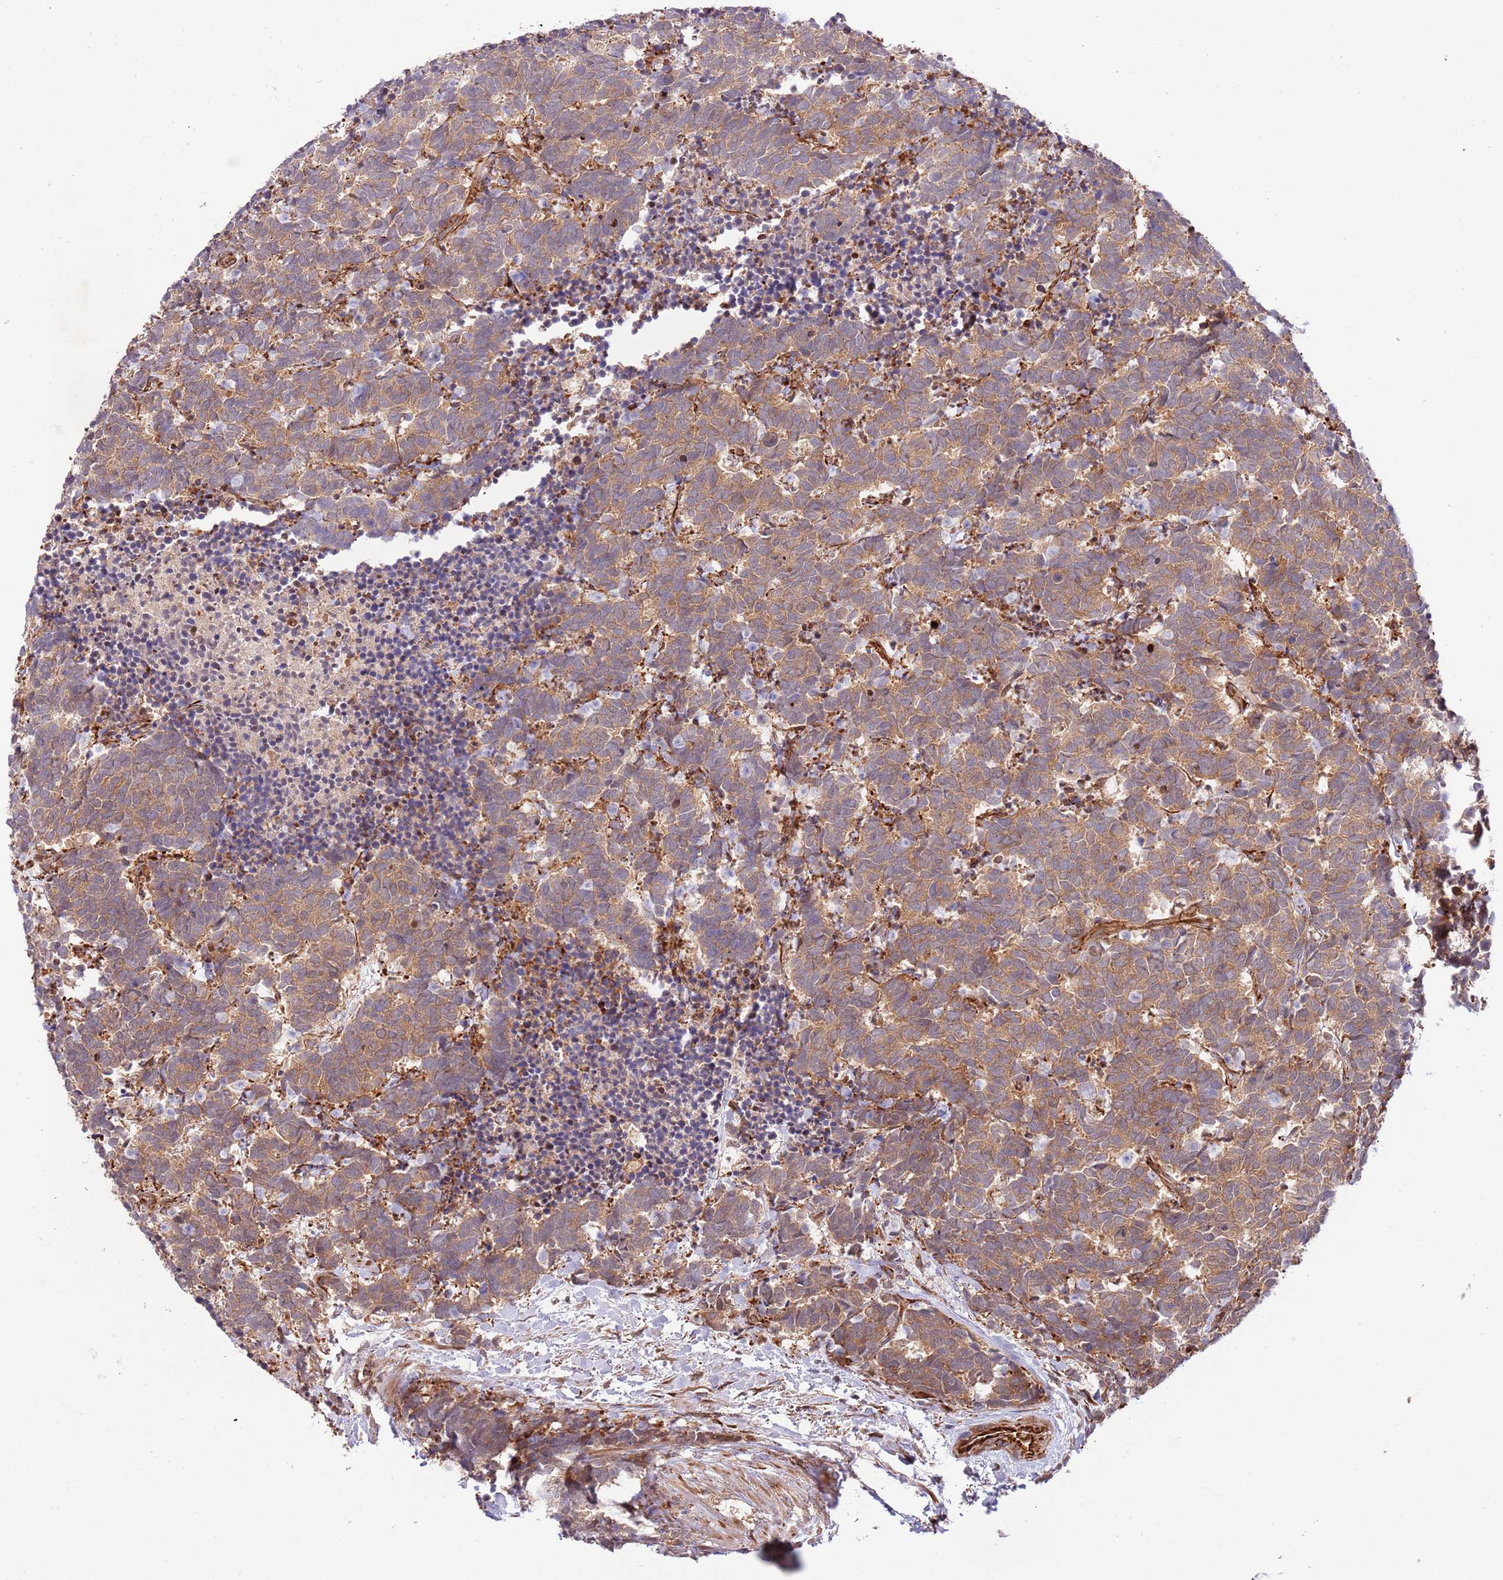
{"staining": {"intensity": "moderate", "quantity": ">75%", "location": "cytoplasmic/membranous"}, "tissue": "carcinoid", "cell_type": "Tumor cells", "image_type": "cancer", "snomed": [{"axis": "morphology", "description": "Carcinoma, NOS"}, {"axis": "morphology", "description": "Carcinoid, malignant, NOS"}, {"axis": "topography", "description": "Prostate"}], "caption": "Protein expression analysis of human carcinoma reveals moderate cytoplasmic/membranous expression in about >75% of tumor cells.", "gene": "NEK3", "patient": {"sex": "male", "age": 57}}